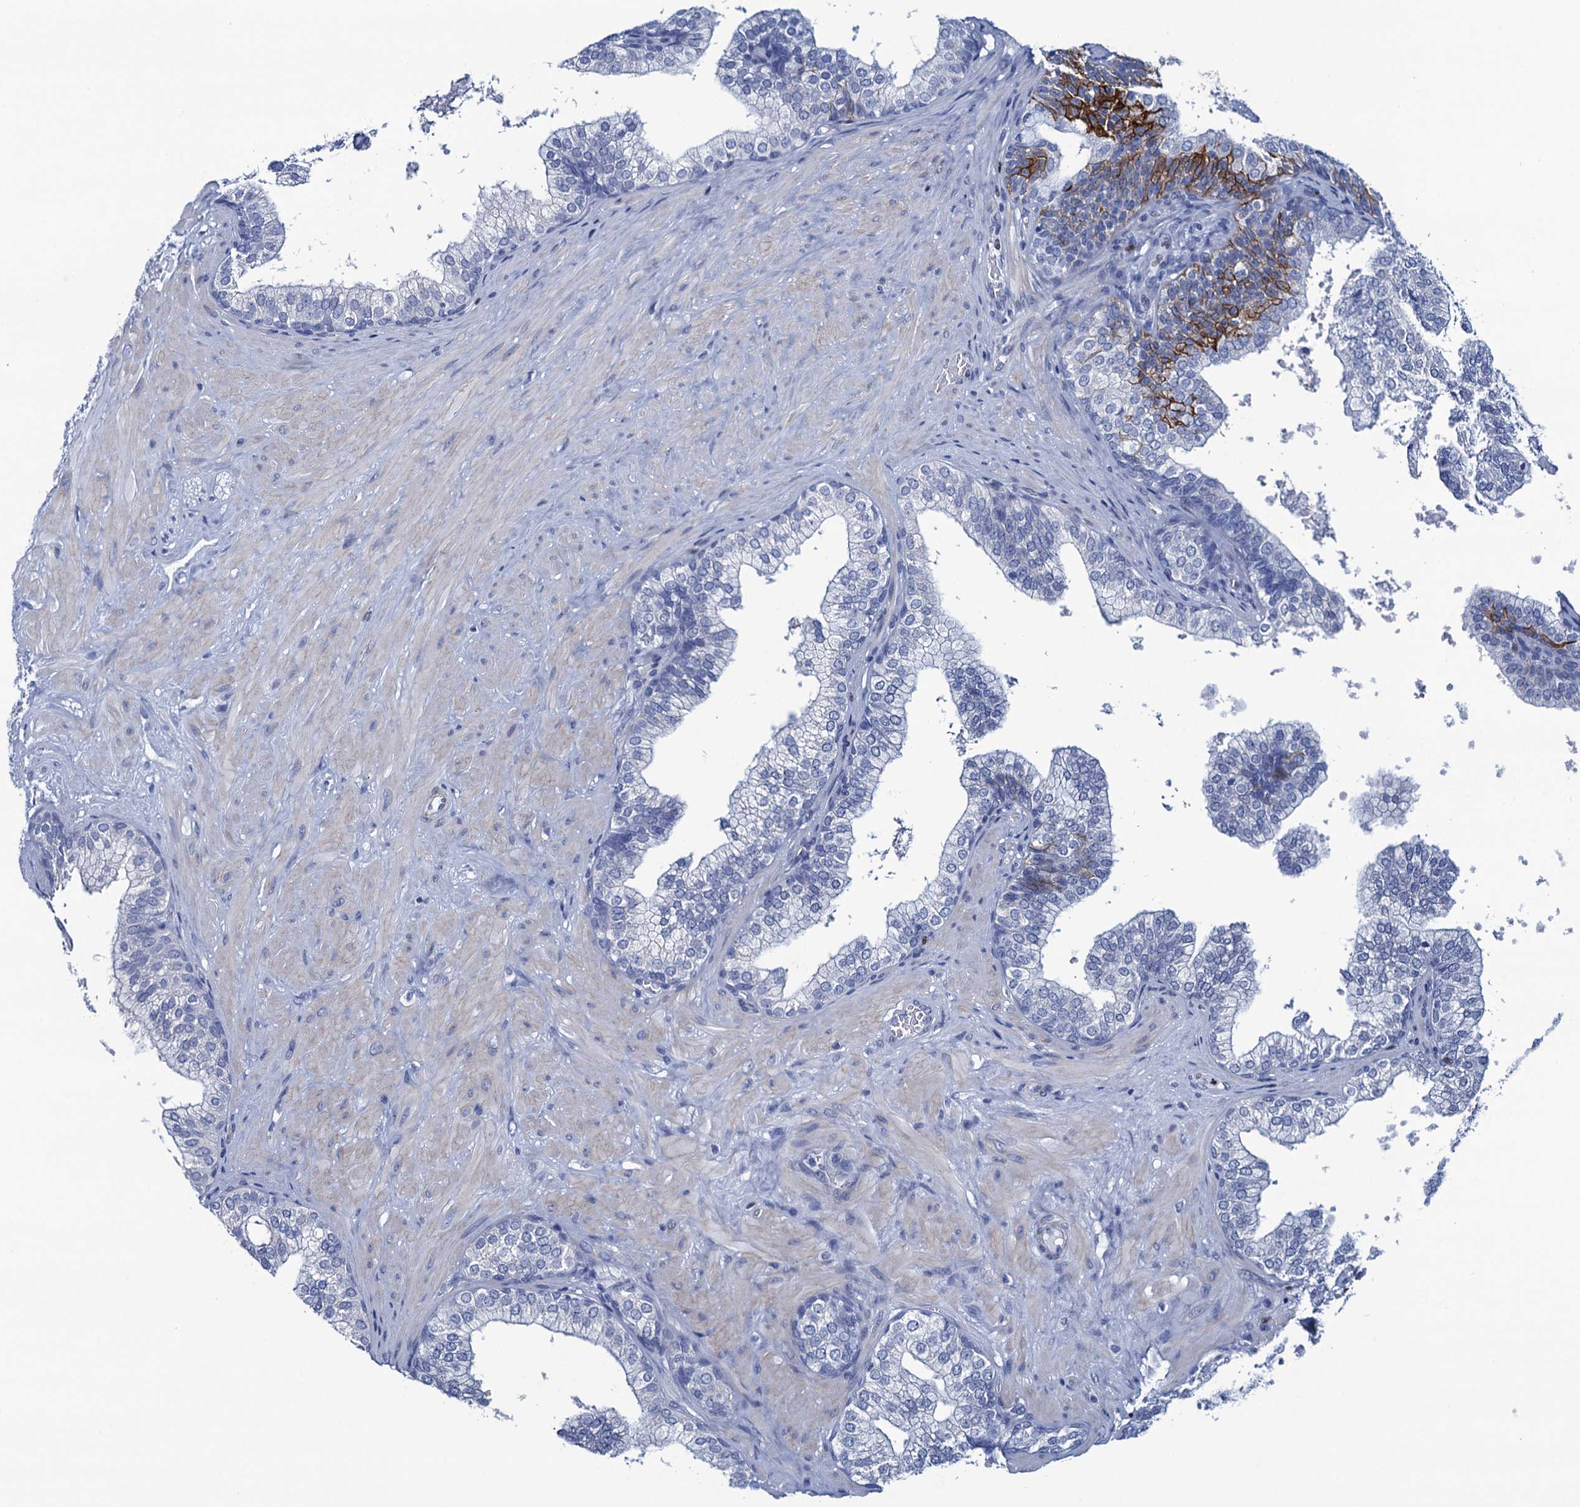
{"staining": {"intensity": "strong", "quantity": "<25%", "location": "cytoplasmic/membranous"}, "tissue": "prostate", "cell_type": "Glandular cells", "image_type": "normal", "snomed": [{"axis": "morphology", "description": "Normal tissue, NOS"}, {"axis": "topography", "description": "Prostate"}], "caption": "Normal prostate displays strong cytoplasmic/membranous expression in about <25% of glandular cells, visualized by immunohistochemistry.", "gene": "RHCG", "patient": {"sex": "male", "age": 60}}